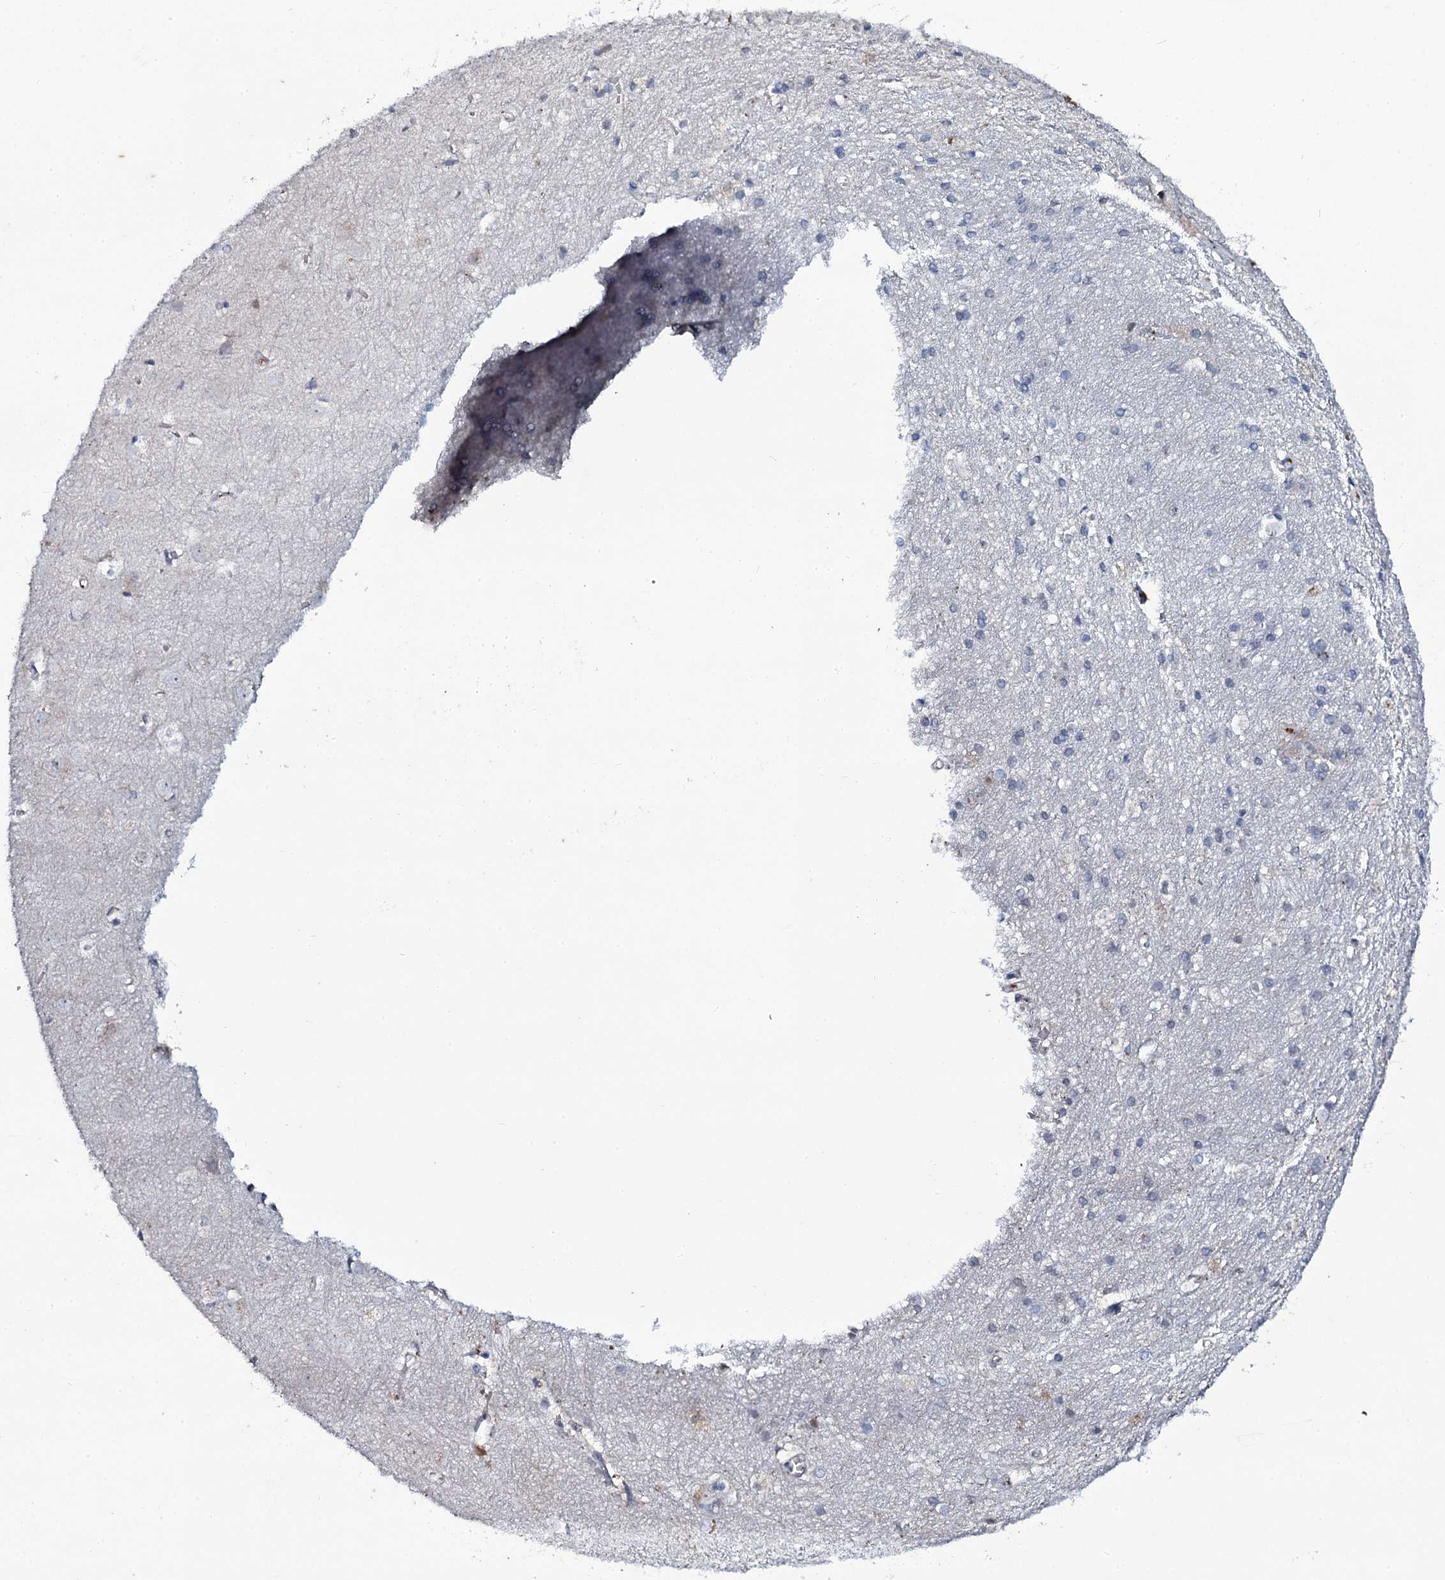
{"staining": {"intensity": "negative", "quantity": "none", "location": "none"}, "tissue": "cerebral cortex", "cell_type": "Endothelial cells", "image_type": "normal", "snomed": [{"axis": "morphology", "description": "Normal tissue, NOS"}, {"axis": "topography", "description": "Cerebral cortex"}], "caption": "A micrograph of human cerebral cortex is negative for staining in endothelial cells. (IHC, brightfield microscopy, high magnification).", "gene": "EDN1", "patient": {"sex": "male", "age": 54}}